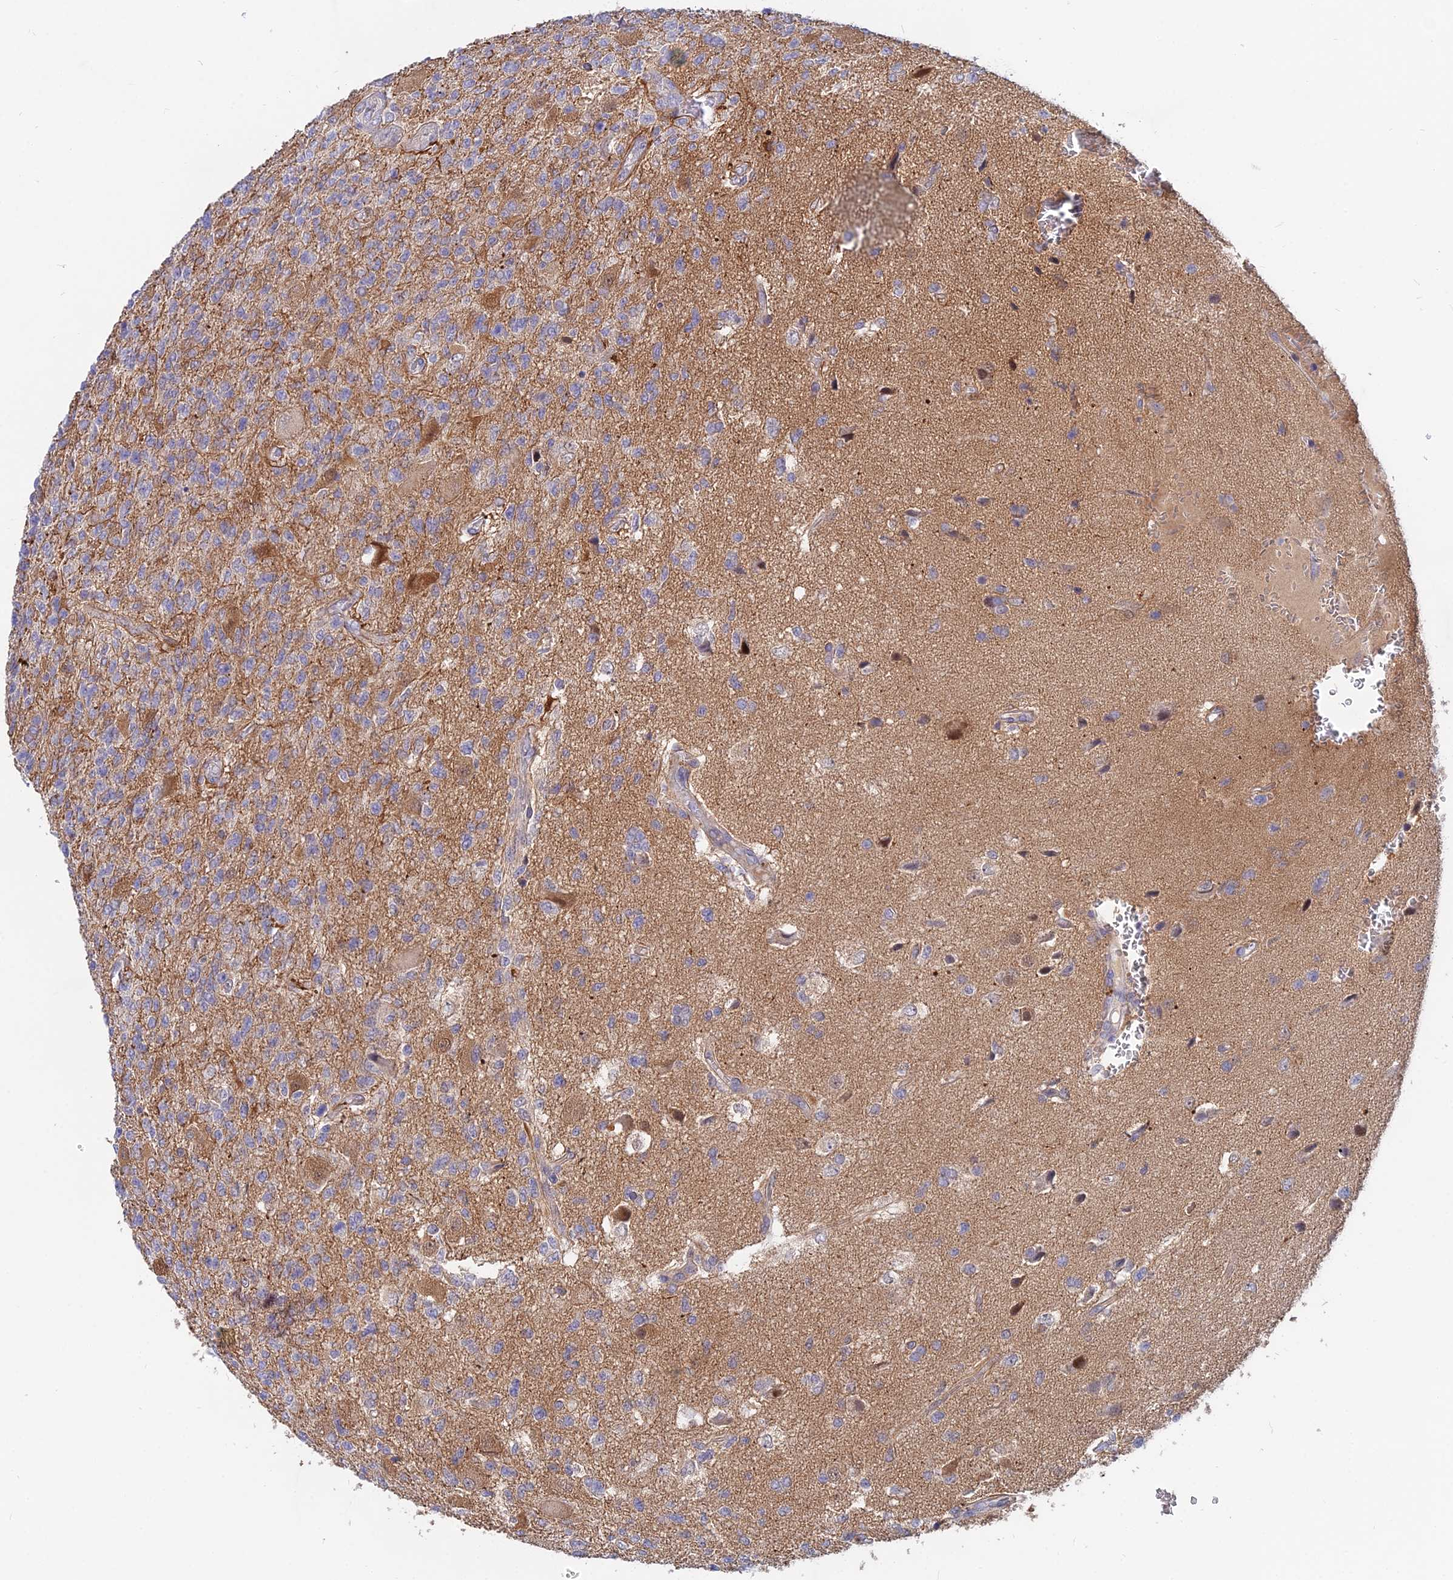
{"staining": {"intensity": "weak", "quantity": "<25%", "location": "cytoplasmic/membranous"}, "tissue": "glioma", "cell_type": "Tumor cells", "image_type": "cancer", "snomed": [{"axis": "morphology", "description": "Glioma, malignant, High grade"}, {"axis": "topography", "description": "Brain"}], "caption": "Photomicrograph shows no protein expression in tumor cells of malignant glioma (high-grade) tissue.", "gene": "B3GALT4", "patient": {"sex": "male", "age": 56}}